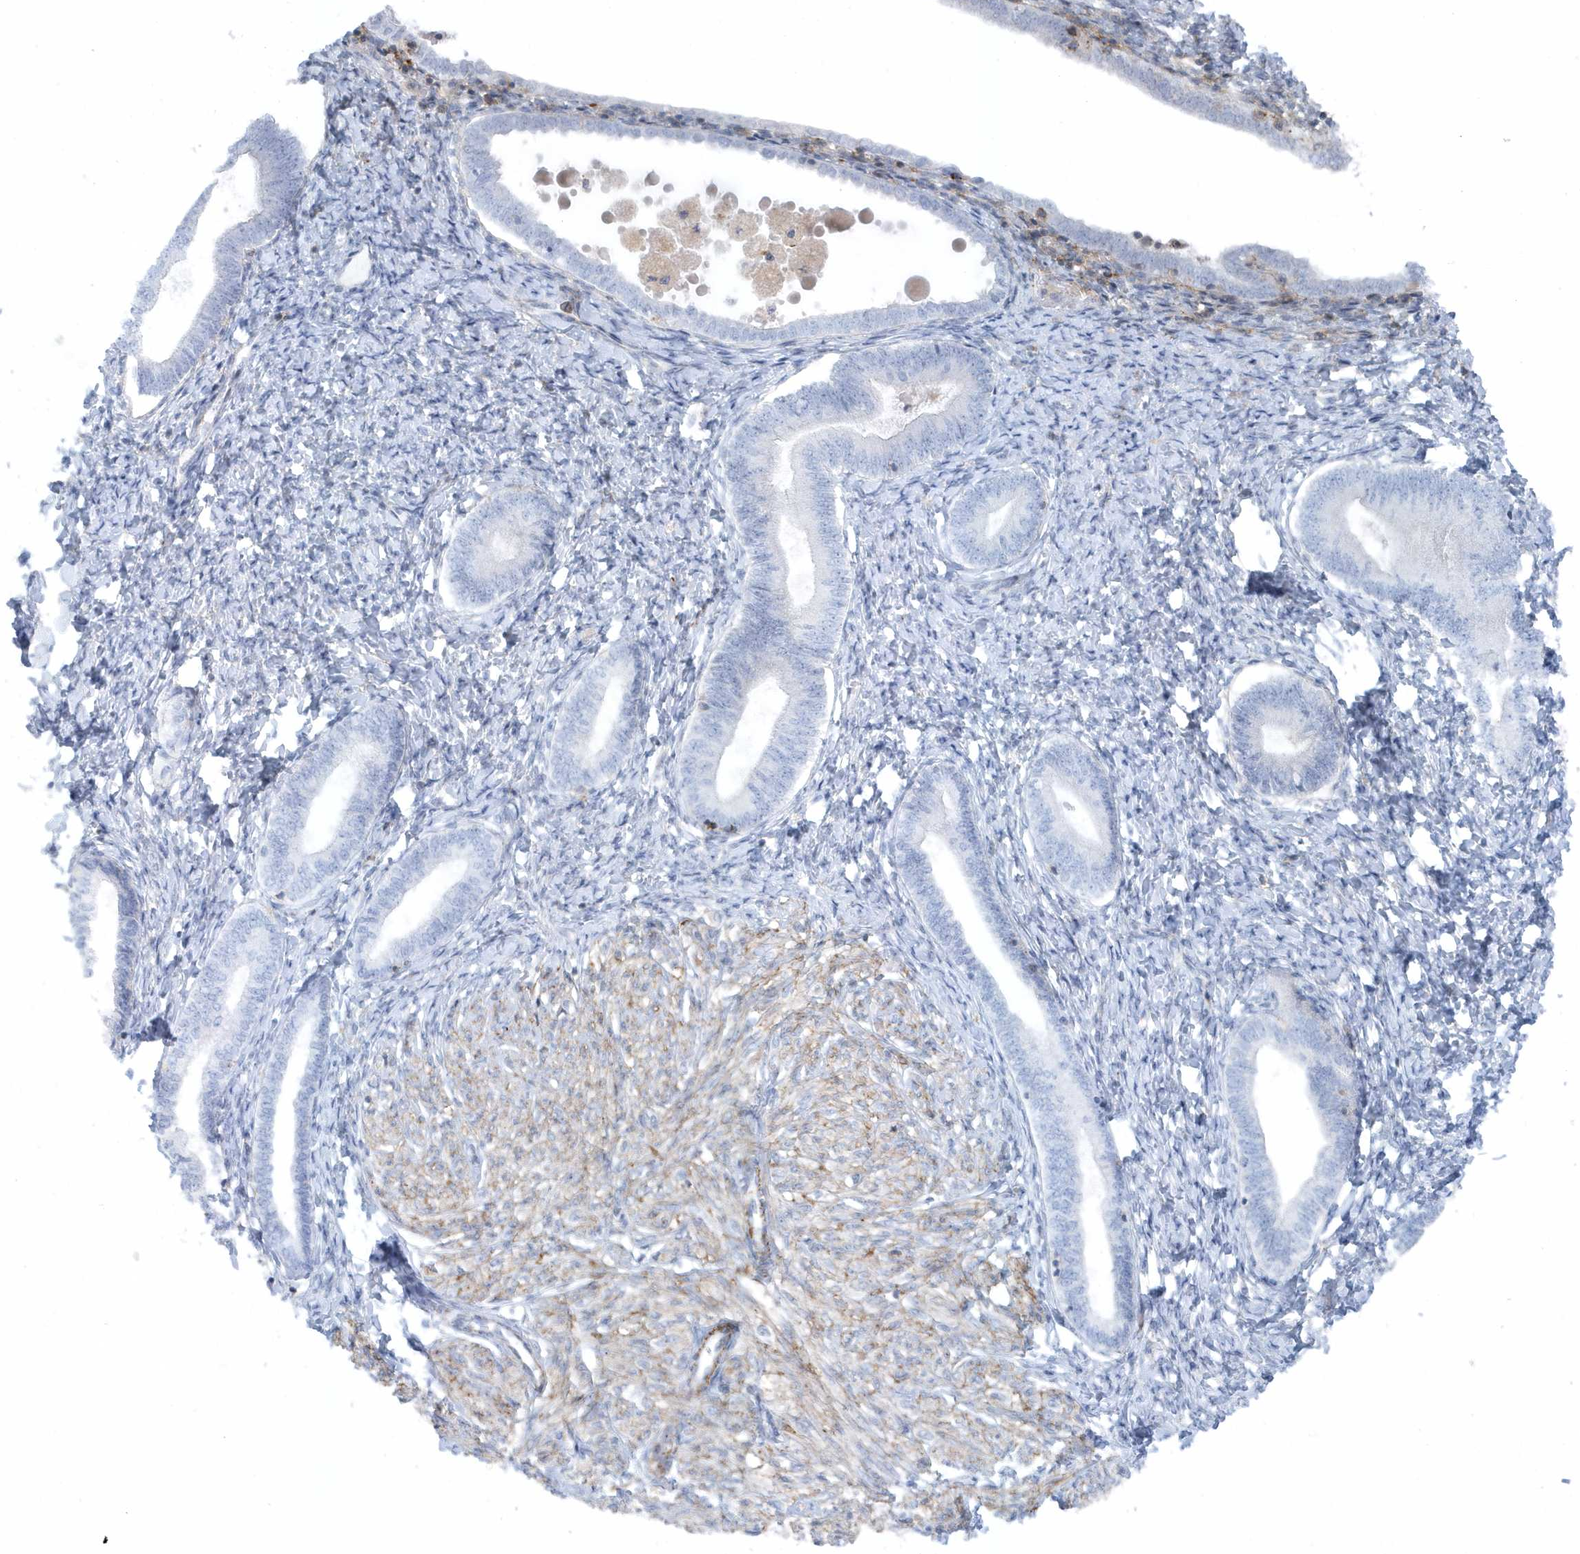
{"staining": {"intensity": "weak", "quantity": "25%-75%", "location": "cytoplasmic/membranous"}, "tissue": "endometrium", "cell_type": "Cells in endometrial stroma", "image_type": "normal", "snomed": [{"axis": "morphology", "description": "Normal tissue, NOS"}, {"axis": "topography", "description": "Endometrium"}], "caption": "Immunohistochemistry photomicrograph of benign endometrium: human endometrium stained using IHC displays low levels of weak protein expression localized specifically in the cytoplasmic/membranous of cells in endometrial stroma, appearing as a cytoplasmic/membranous brown color.", "gene": "CACNB2", "patient": {"sex": "female", "age": 72}}